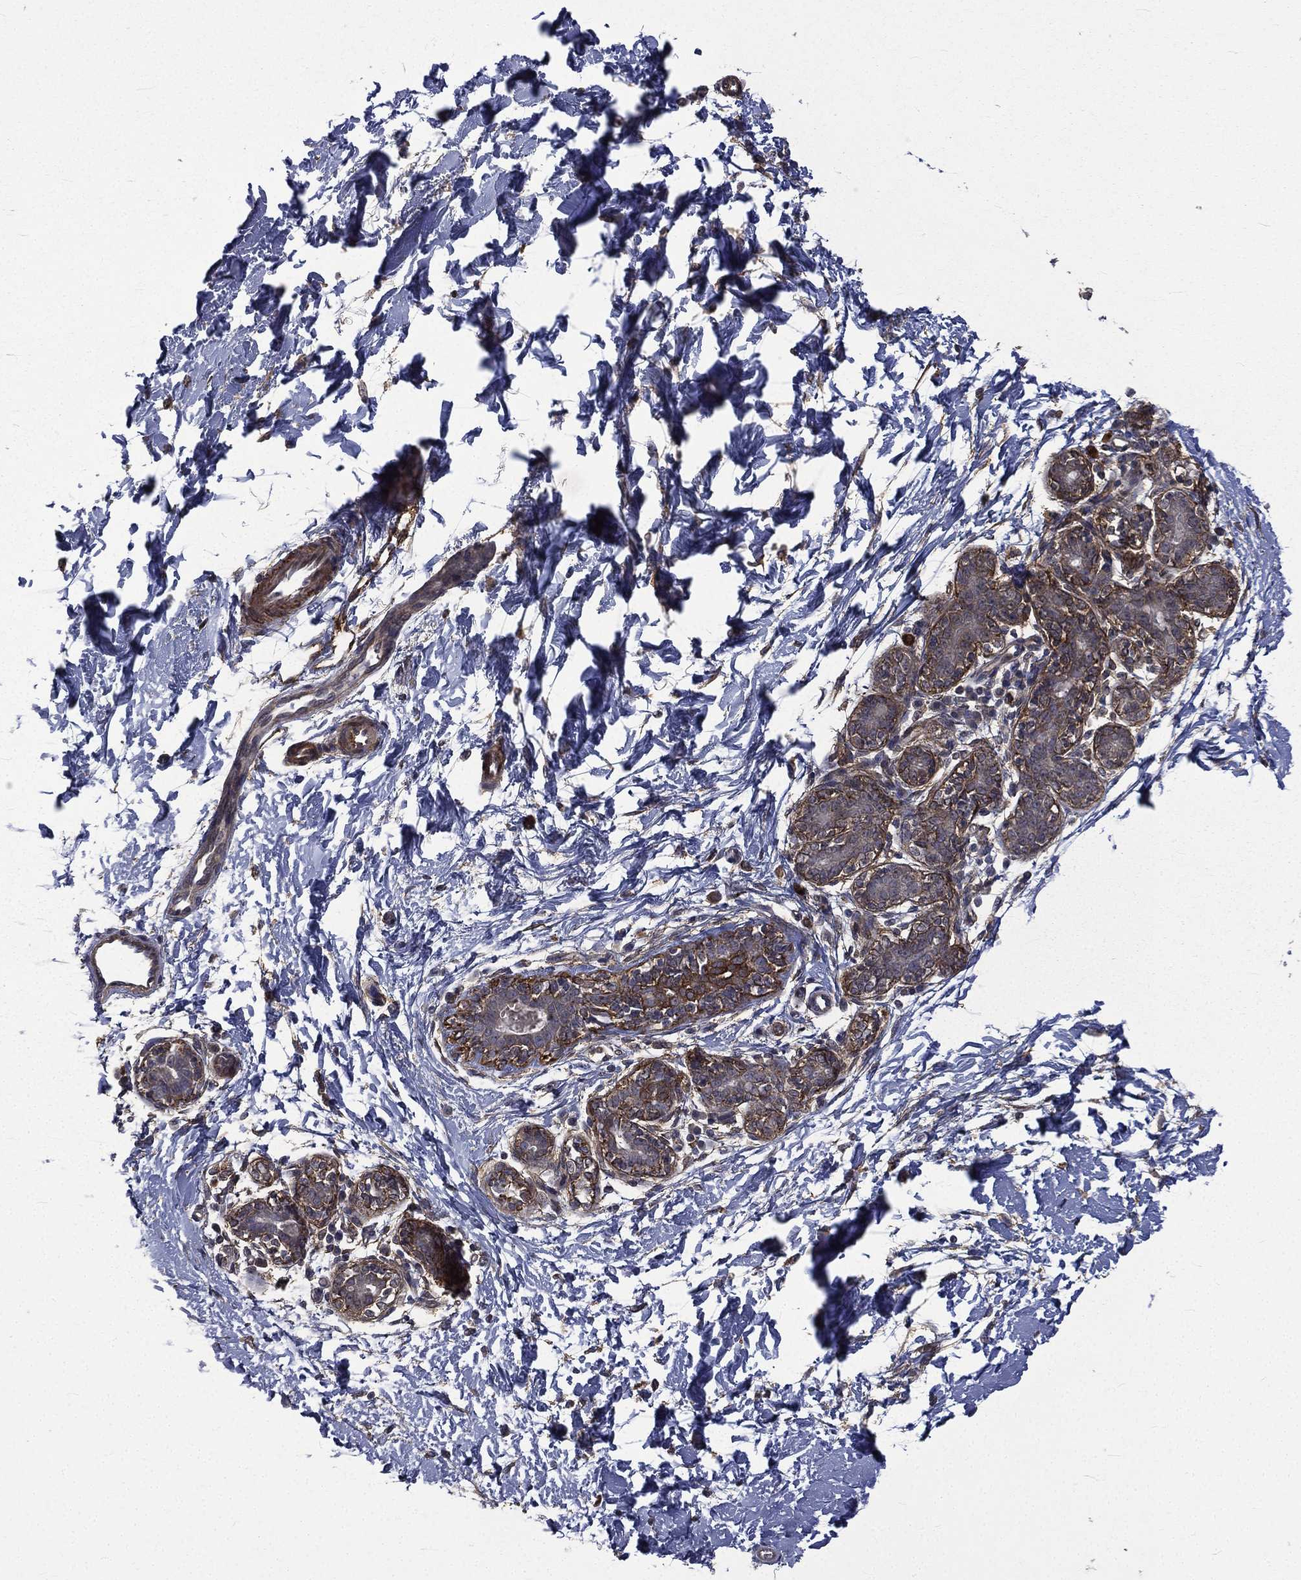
{"staining": {"intensity": "negative", "quantity": "none", "location": "none"}, "tissue": "breast", "cell_type": "Adipocytes", "image_type": "normal", "snomed": [{"axis": "morphology", "description": "Normal tissue, NOS"}, {"axis": "topography", "description": "Breast"}], "caption": "IHC photomicrograph of unremarkable breast: human breast stained with DAB displays no significant protein positivity in adipocytes. The staining was performed using DAB (3,3'-diaminobenzidine) to visualize the protein expression in brown, while the nuclei were stained in blue with hematoxylin (Magnification: 20x).", "gene": "PPFIBP1", "patient": {"sex": "female", "age": 37}}